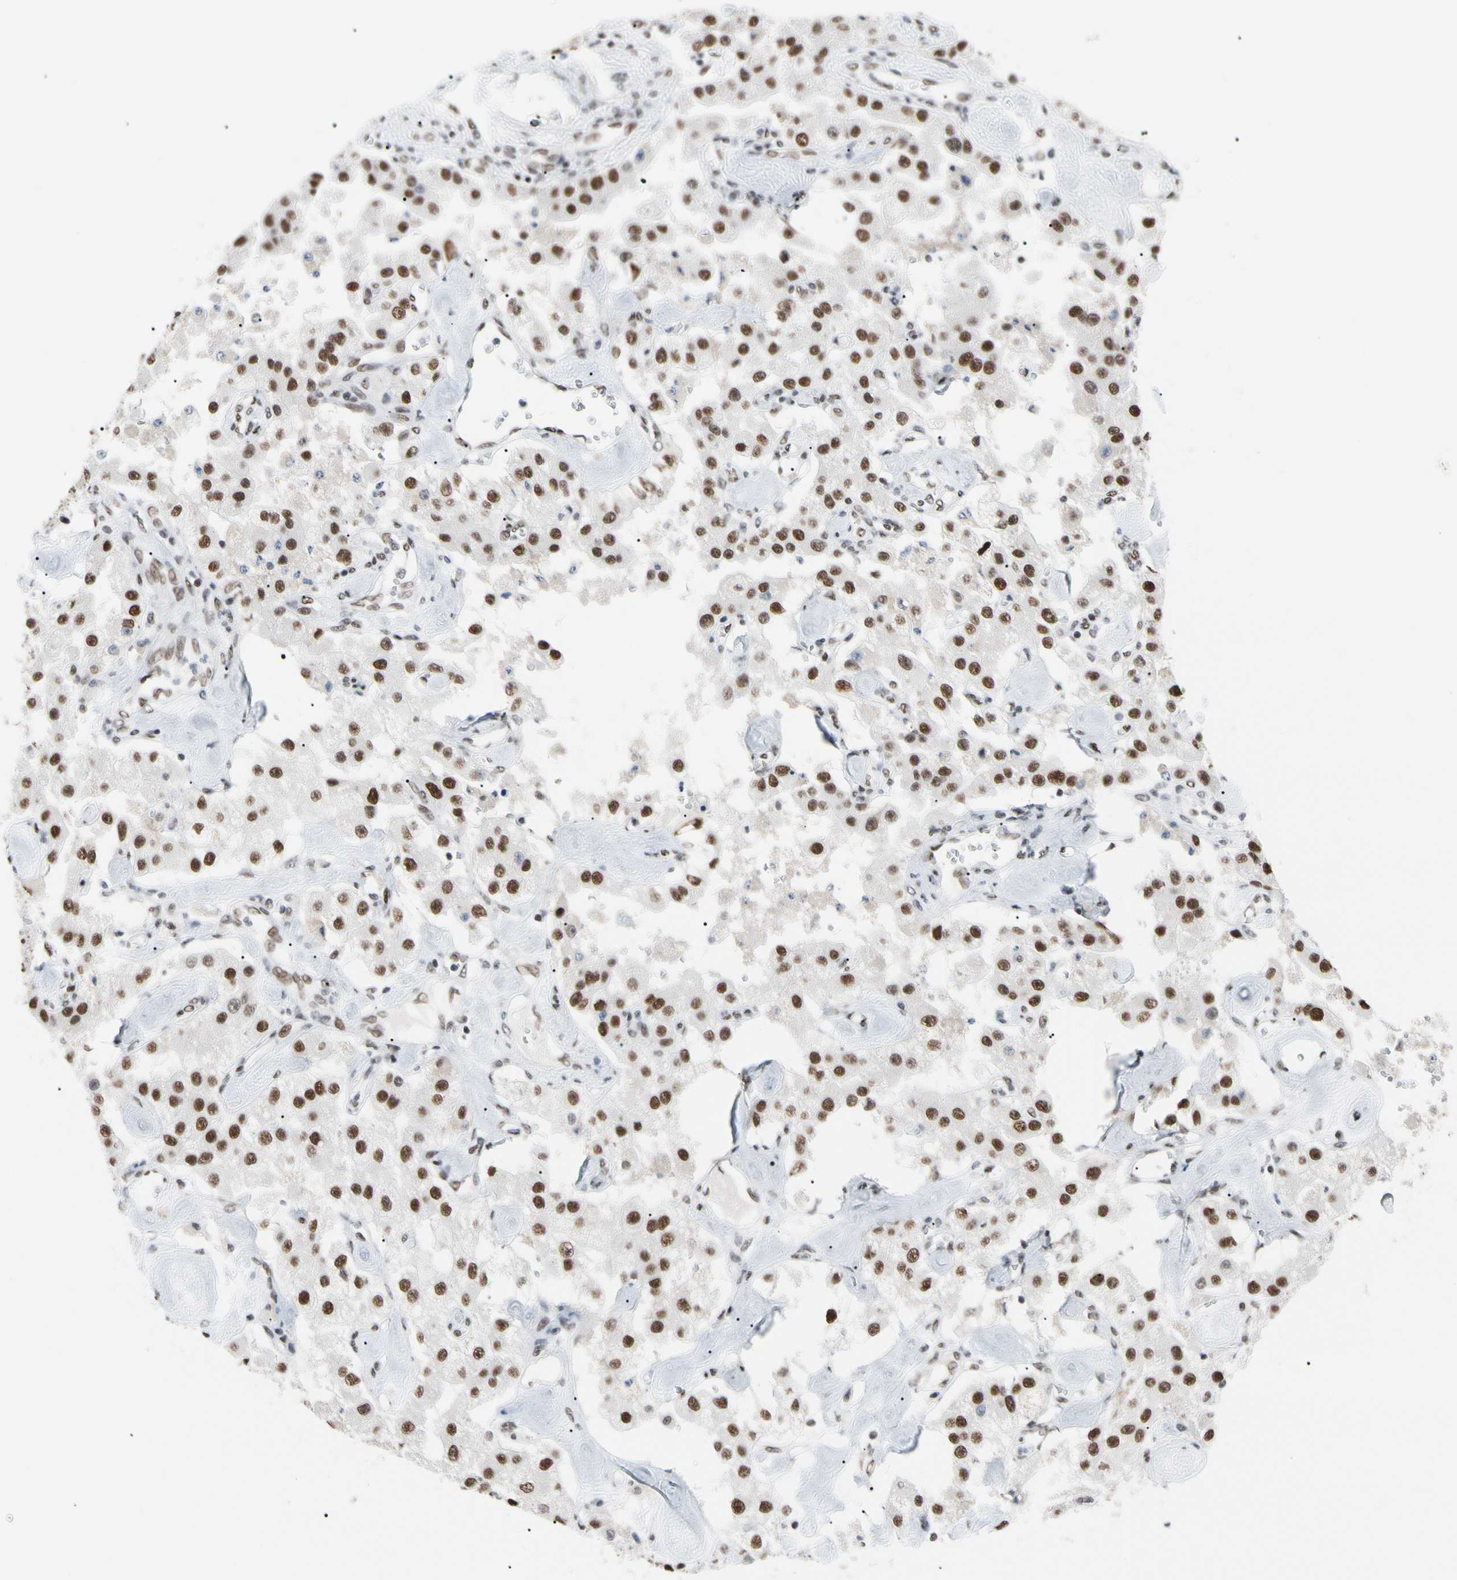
{"staining": {"intensity": "strong", "quantity": ">75%", "location": "nuclear"}, "tissue": "carcinoid", "cell_type": "Tumor cells", "image_type": "cancer", "snomed": [{"axis": "morphology", "description": "Carcinoid, malignant, NOS"}, {"axis": "topography", "description": "Pancreas"}], "caption": "This image reveals immunohistochemistry (IHC) staining of human carcinoid, with high strong nuclear expression in about >75% of tumor cells.", "gene": "FAM98B", "patient": {"sex": "male", "age": 41}}